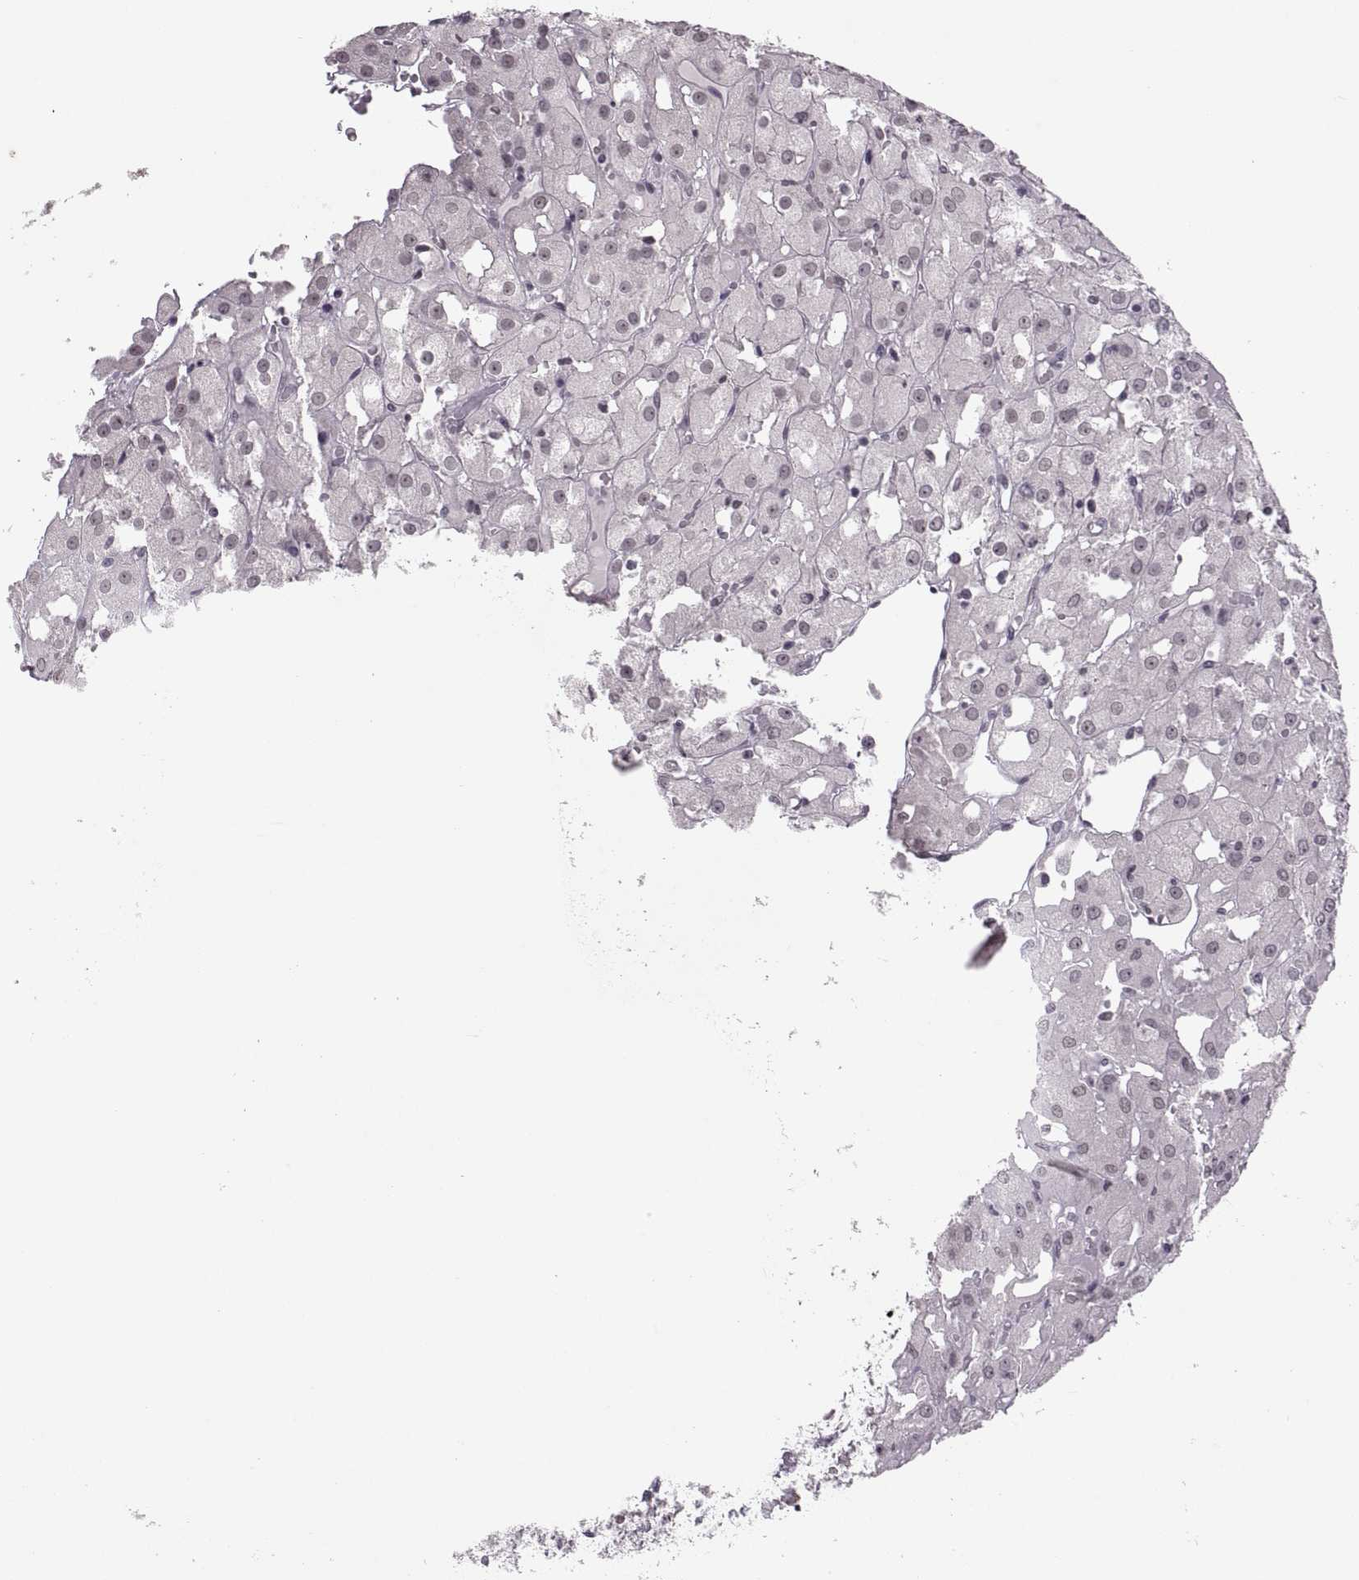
{"staining": {"intensity": "negative", "quantity": "none", "location": "none"}, "tissue": "renal cancer", "cell_type": "Tumor cells", "image_type": "cancer", "snomed": [{"axis": "morphology", "description": "Adenocarcinoma, NOS"}, {"axis": "topography", "description": "Kidney"}], "caption": "This is an immunohistochemistry (IHC) micrograph of human renal cancer. There is no positivity in tumor cells.", "gene": "OTP", "patient": {"sex": "male", "age": 72}}